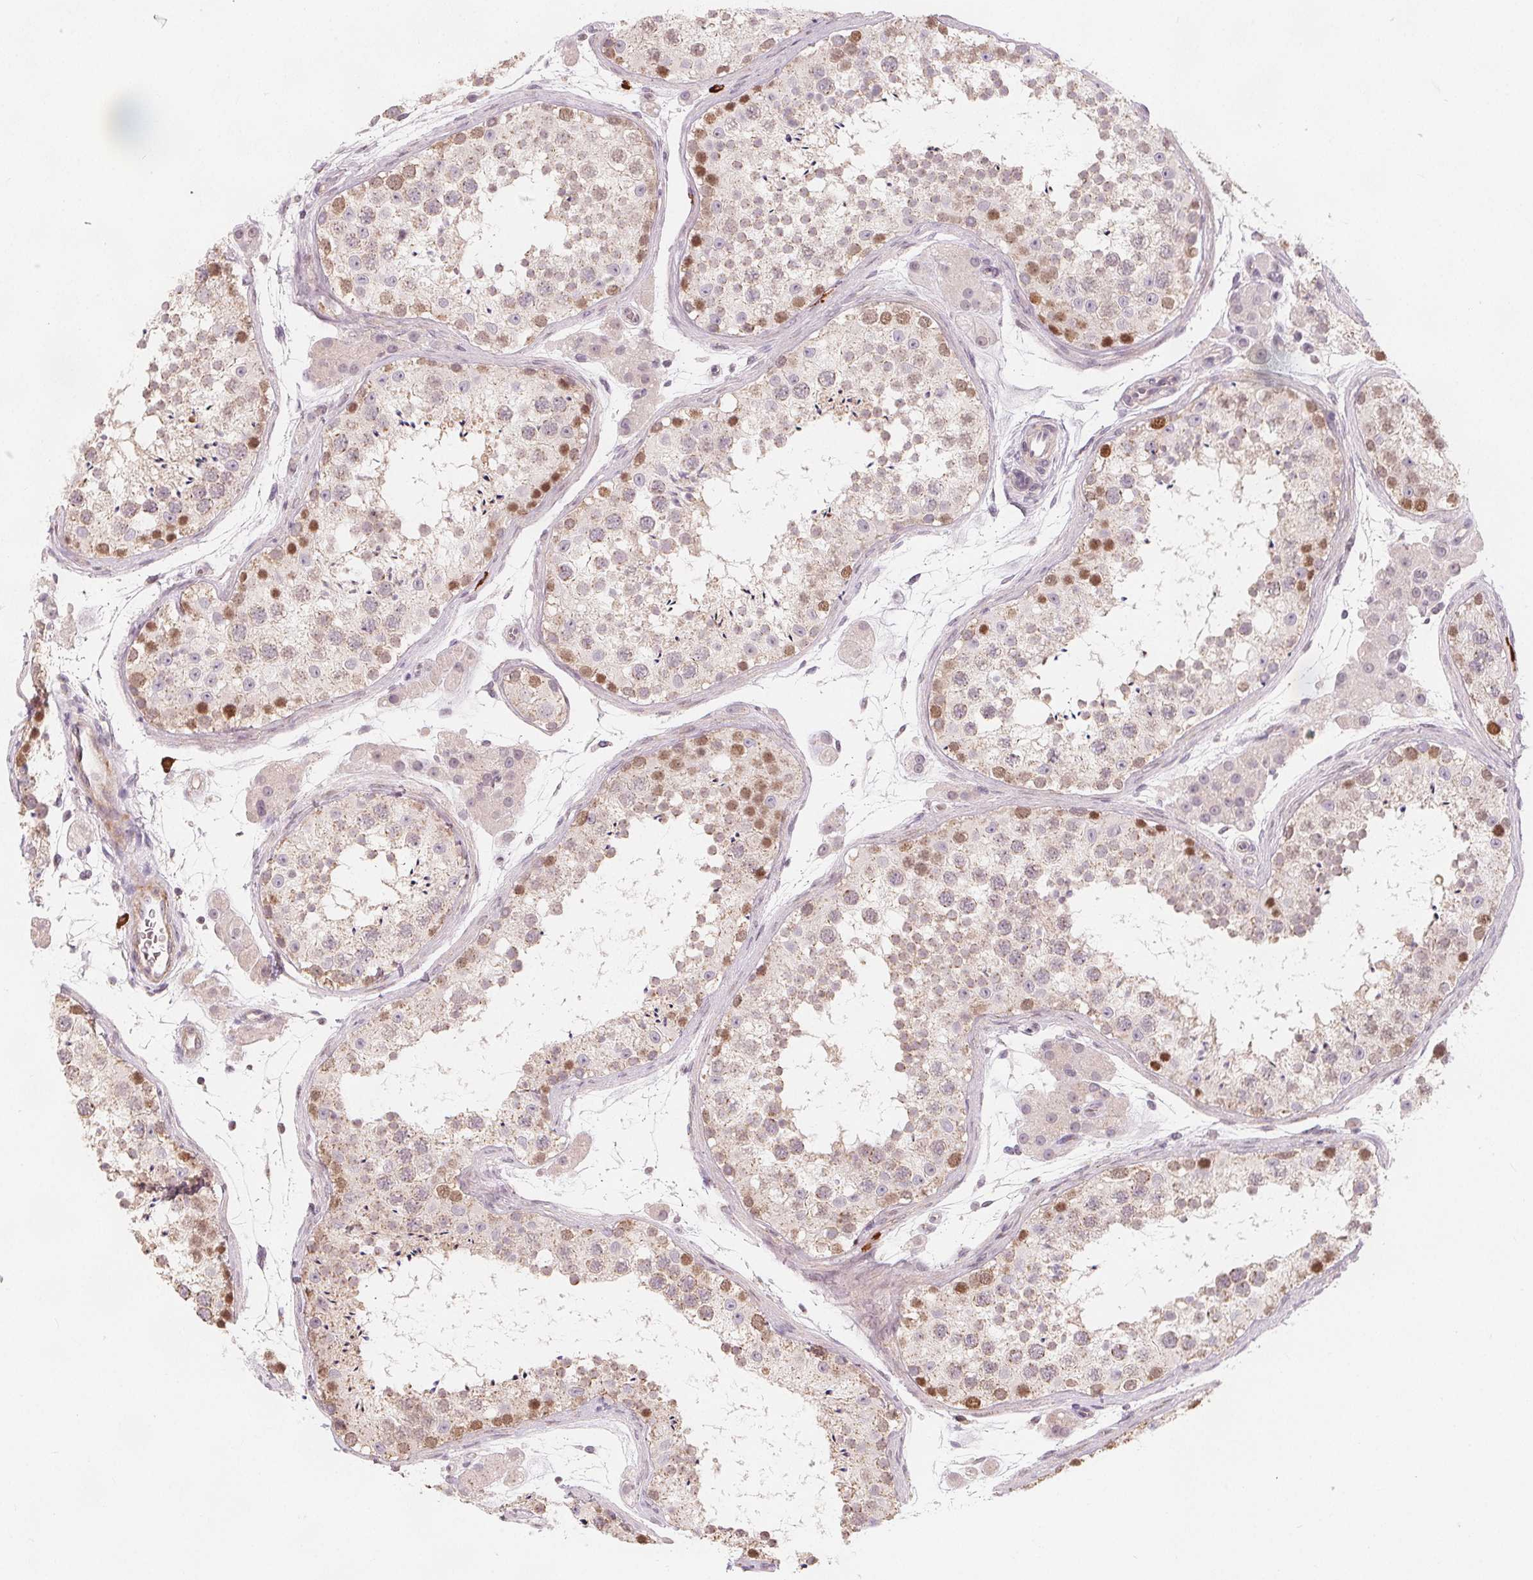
{"staining": {"intensity": "moderate", "quantity": "<25%", "location": "nuclear"}, "tissue": "testis", "cell_type": "Cells in seminiferous ducts", "image_type": "normal", "snomed": [{"axis": "morphology", "description": "Normal tissue, NOS"}, {"axis": "topography", "description": "Testis"}], "caption": "Immunohistochemical staining of normal human testis reveals low levels of moderate nuclear staining in about <25% of cells in seminiferous ducts. (DAB IHC with brightfield microscopy, high magnification).", "gene": "TIPIN", "patient": {"sex": "male", "age": 41}}